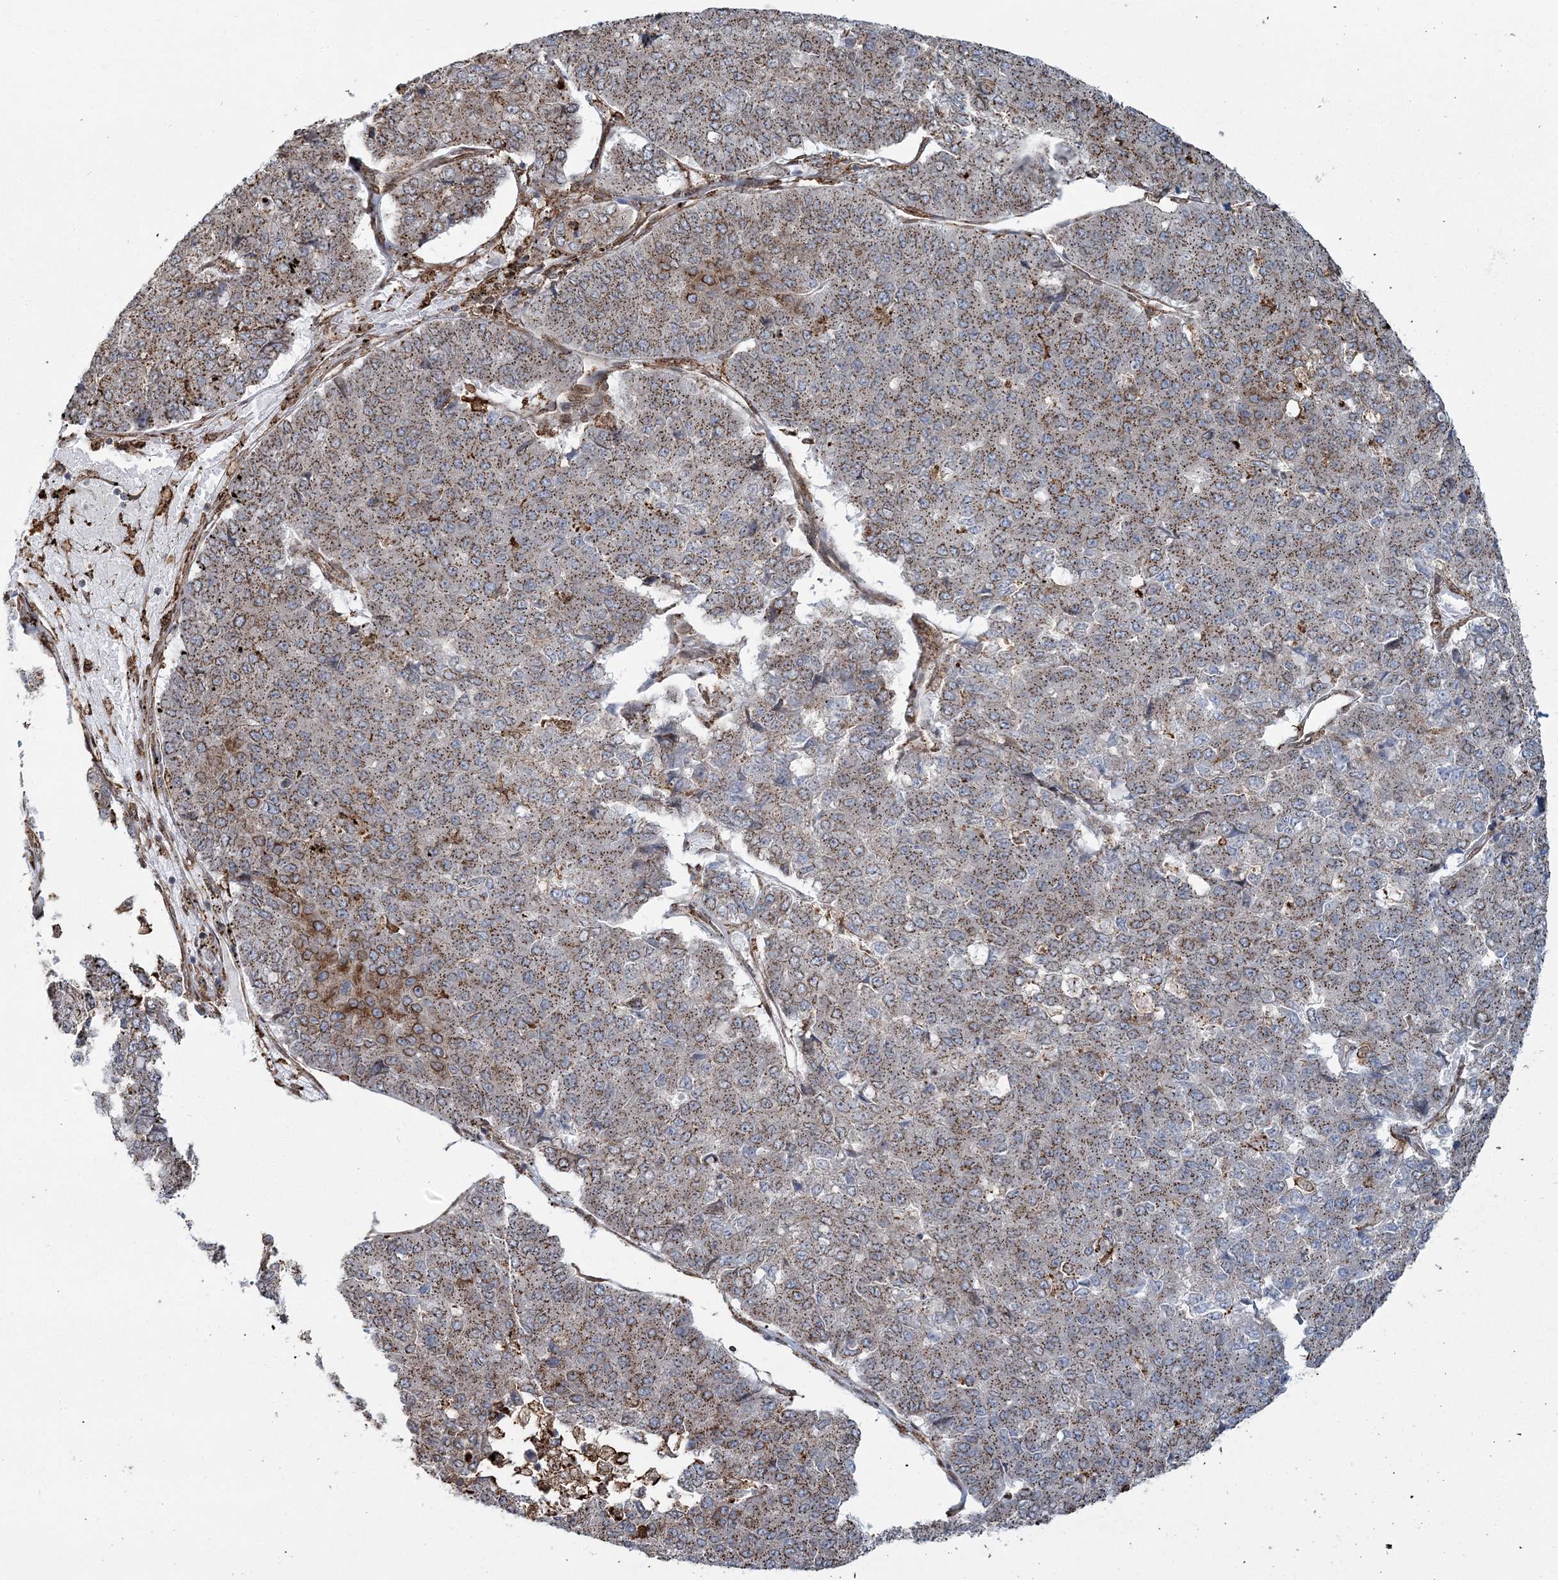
{"staining": {"intensity": "moderate", "quantity": ">75%", "location": "cytoplasmic/membranous"}, "tissue": "pancreatic cancer", "cell_type": "Tumor cells", "image_type": "cancer", "snomed": [{"axis": "morphology", "description": "Adenocarcinoma, NOS"}, {"axis": "topography", "description": "Pancreas"}], "caption": "Brown immunohistochemical staining in human adenocarcinoma (pancreatic) displays moderate cytoplasmic/membranous expression in approximately >75% of tumor cells.", "gene": "TRAF3IP2", "patient": {"sex": "male", "age": 50}}